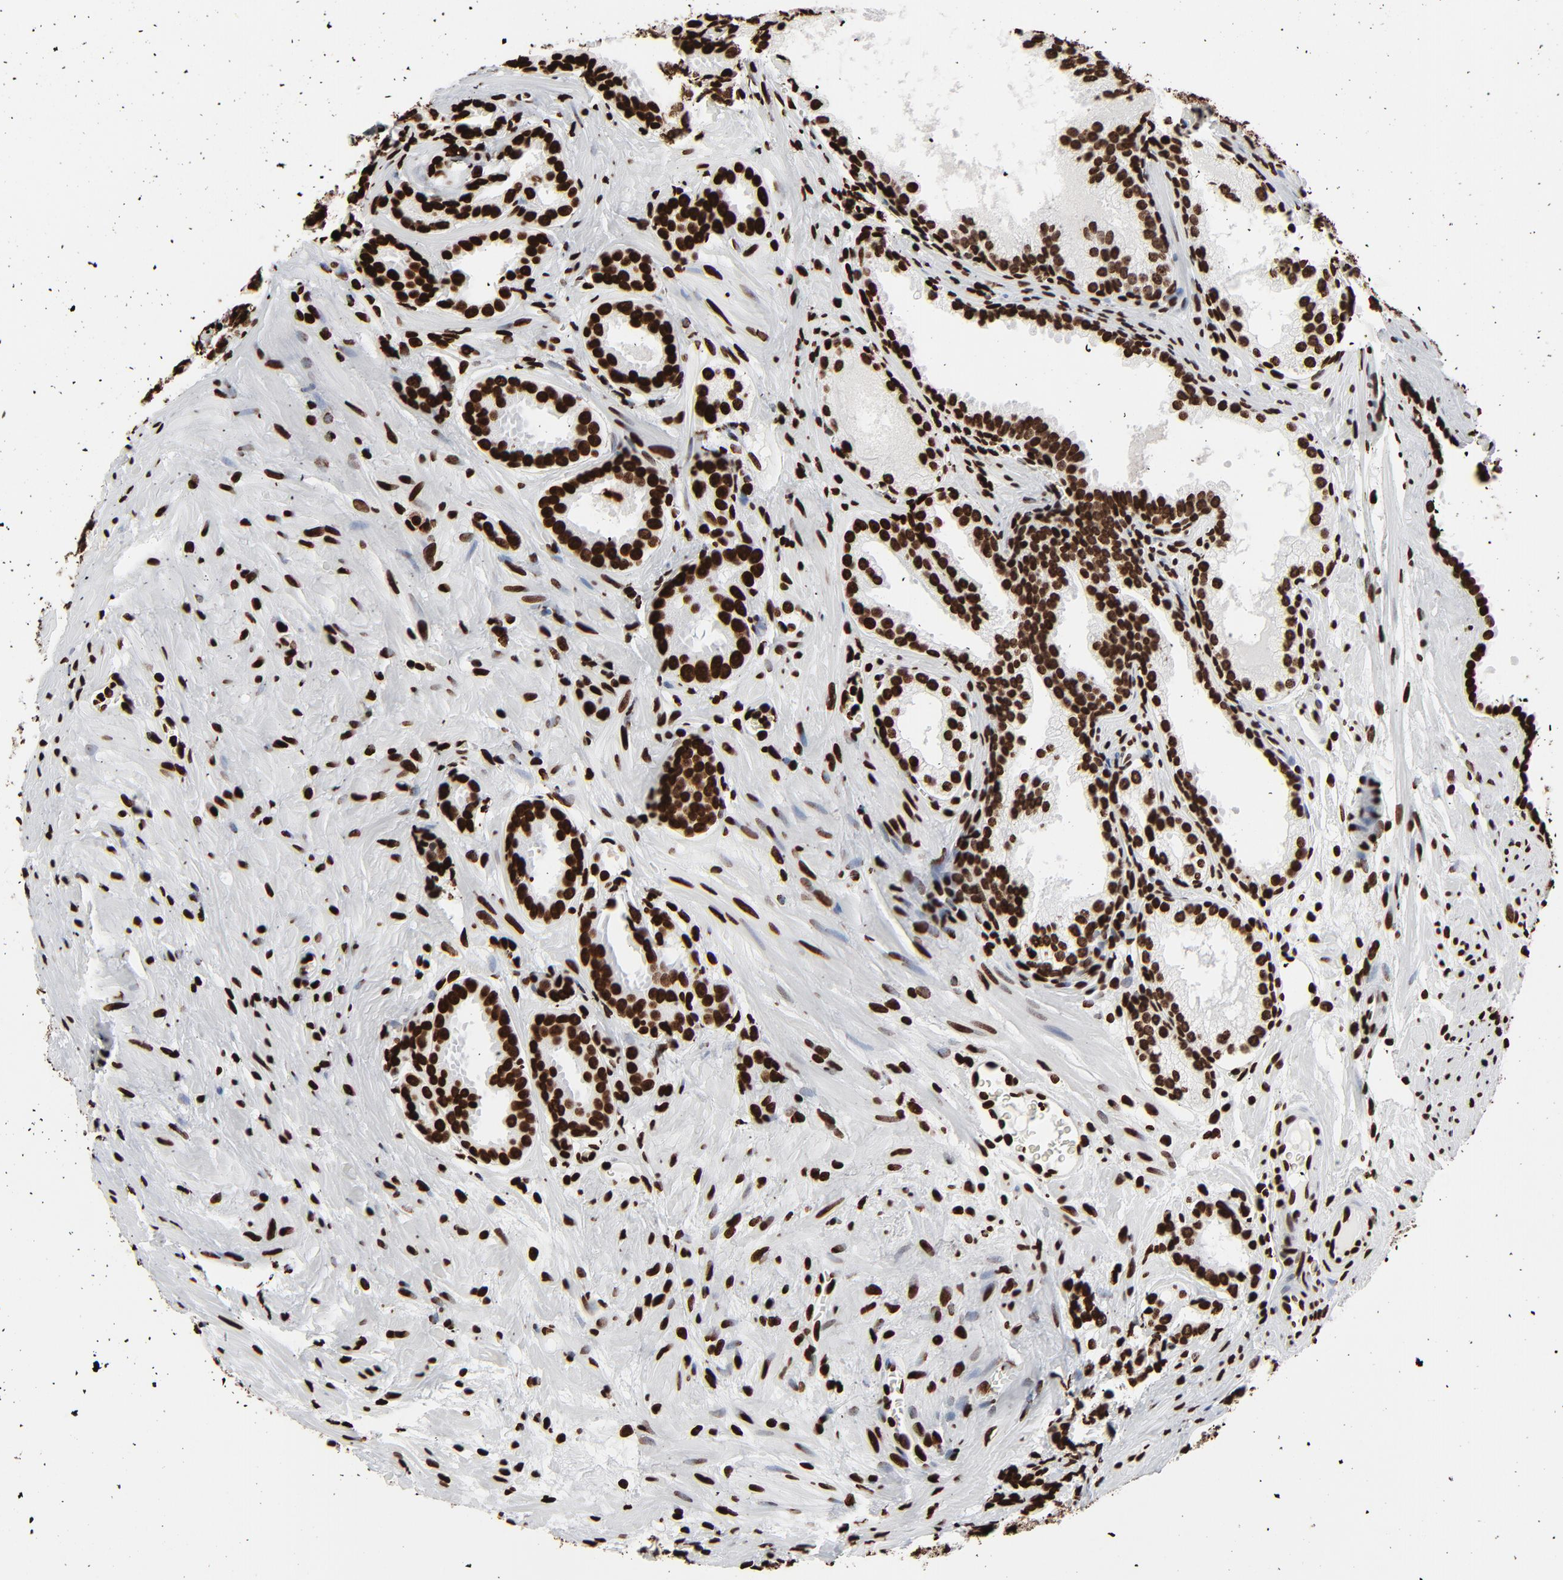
{"staining": {"intensity": "strong", "quantity": ">75%", "location": "nuclear"}, "tissue": "prostate cancer", "cell_type": "Tumor cells", "image_type": "cancer", "snomed": [{"axis": "morphology", "description": "Adenocarcinoma, Medium grade"}, {"axis": "topography", "description": "Prostate"}], "caption": "Immunohistochemical staining of human prostate cancer (medium-grade adenocarcinoma) displays high levels of strong nuclear protein staining in about >75% of tumor cells. (brown staining indicates protein expression, while blue staining denotes nuclei).", "gene": "H3-4", "patient": {"sex": "male", "age": 64}}